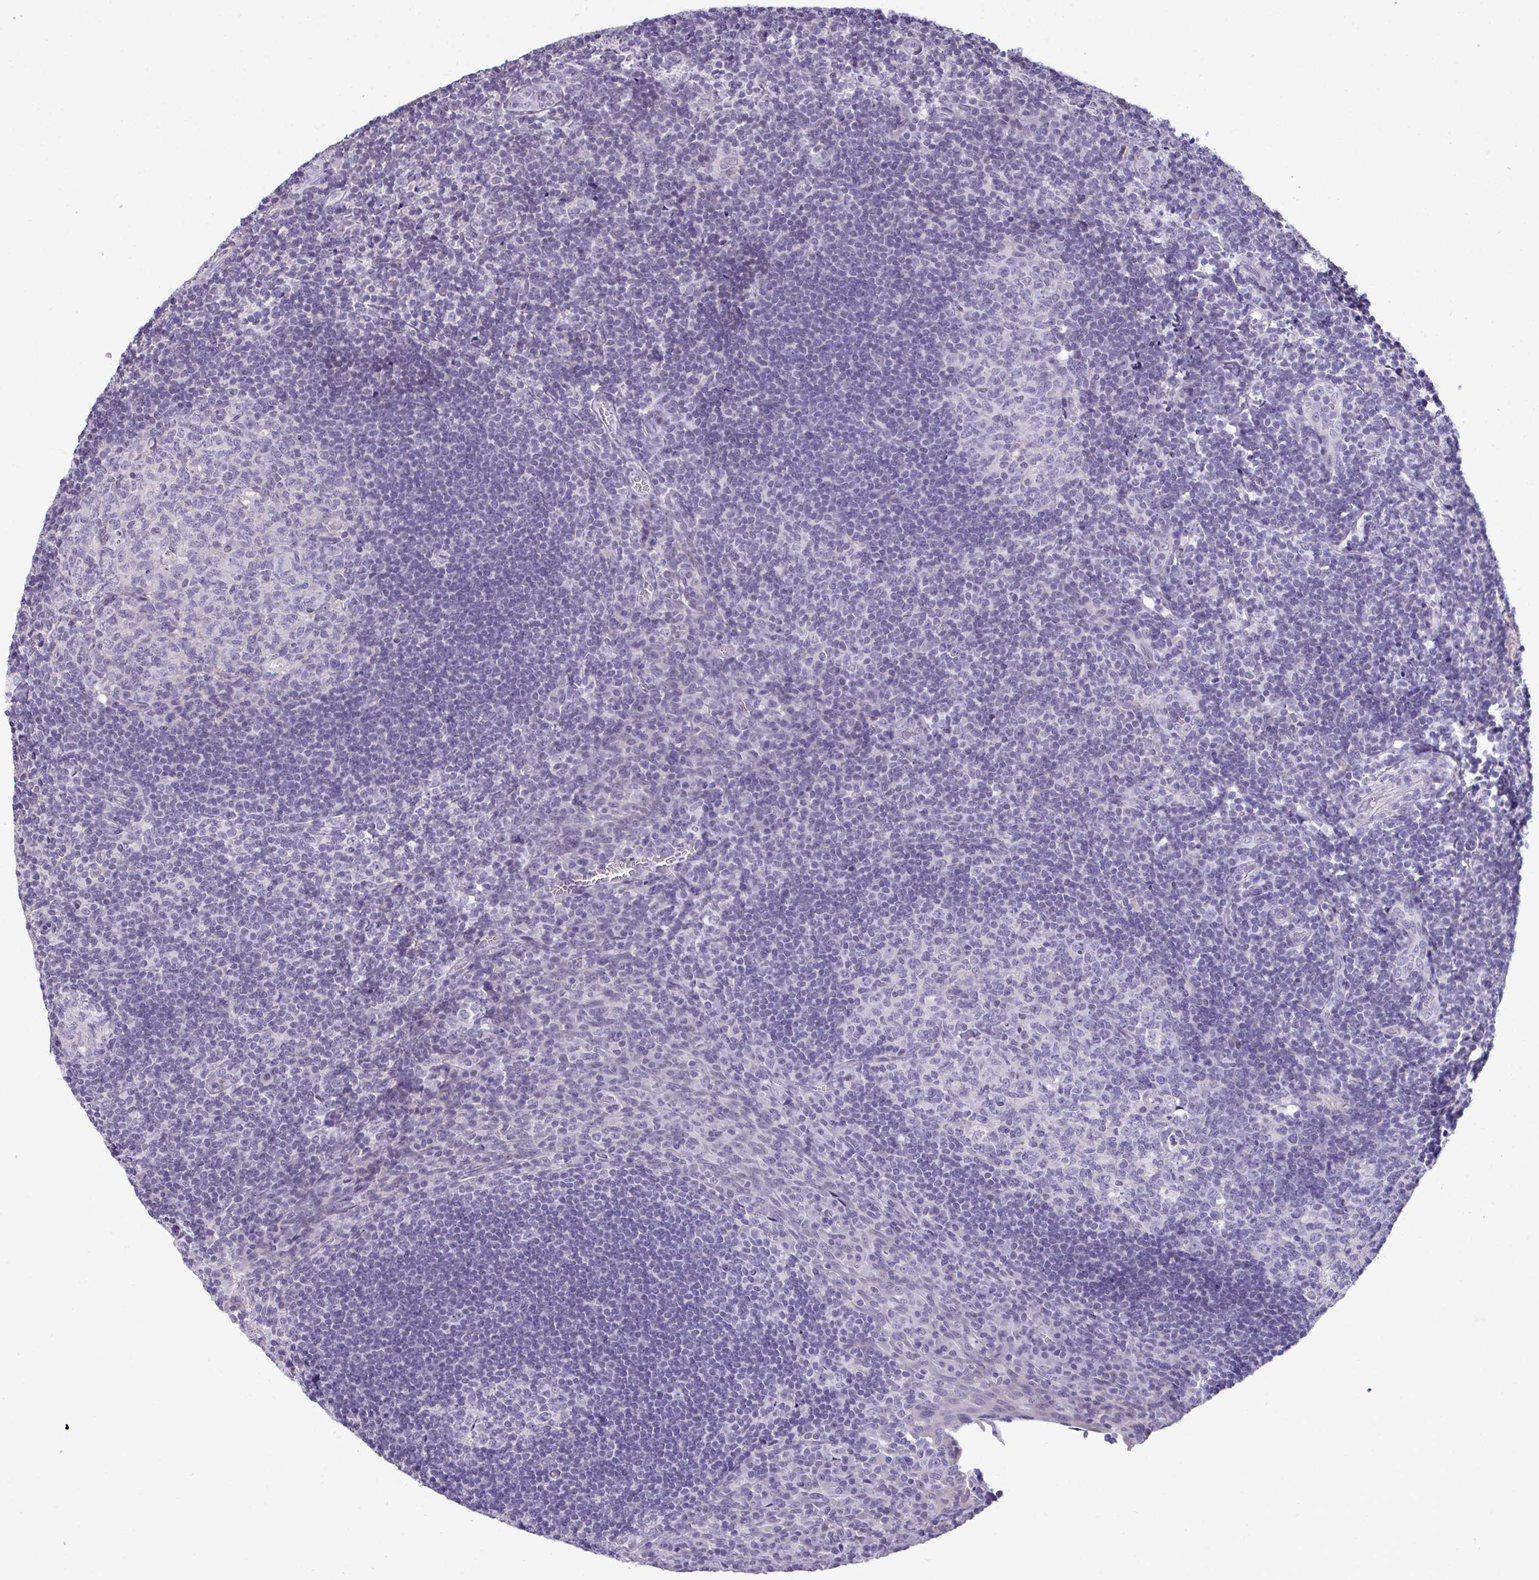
{"staining": {"intensity": "negative", "quantity": "none", "location": "none"}, "tissue": "tonsil", "cell_type": "Germinal center cells", "image_type": "normal", "snomed": [{"axis": "morphology", "description": "Normal tissue, NOS"}, {"axis": "topography", "description": "Tonsil"}], "caption": "Human tonsil stained for a protein using immunohistochemistry (IHC) shows no staining in germinal center cells.", "gene": "PIGK", "patient": {"sex": "male", "age": 17}}